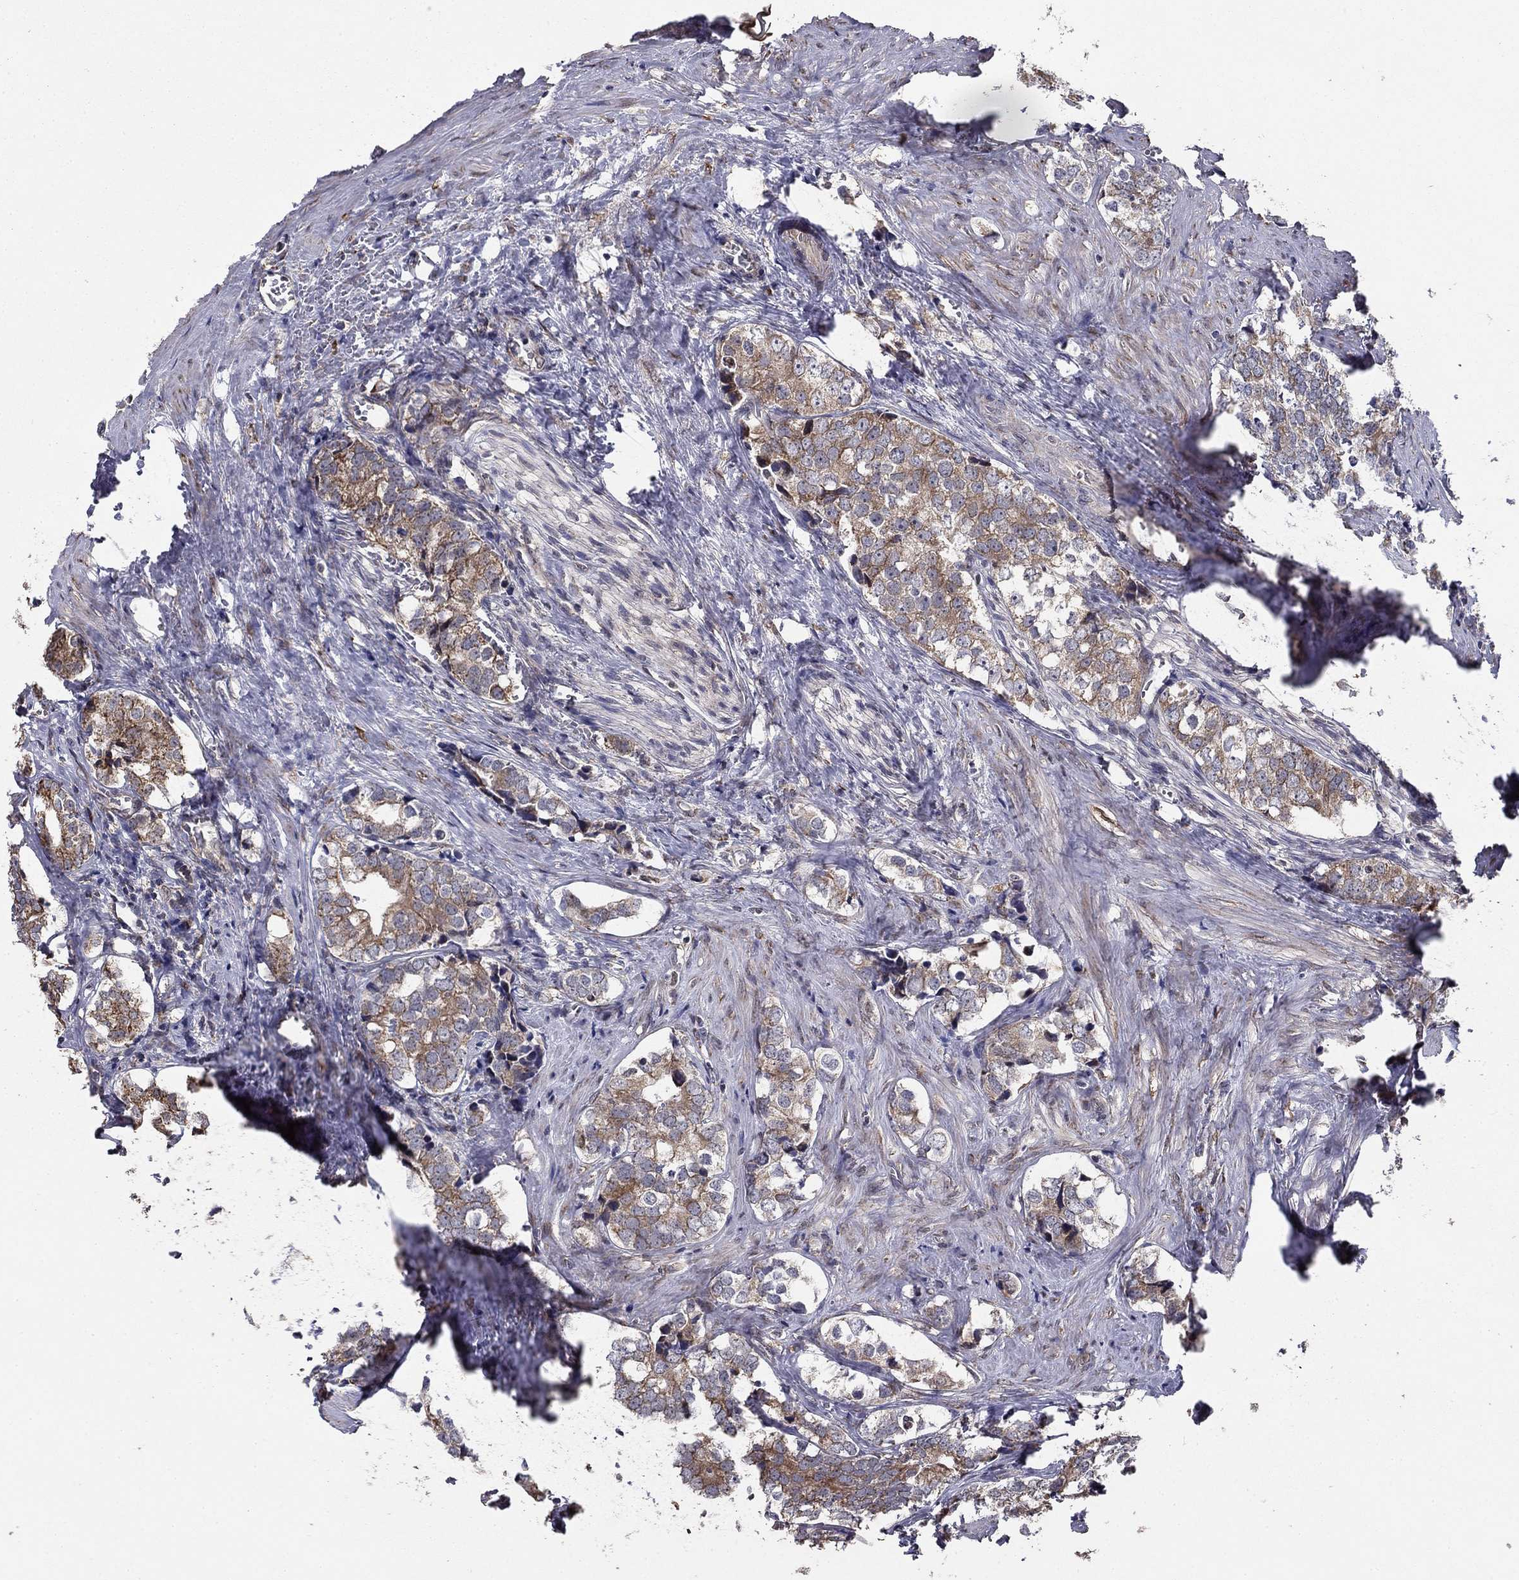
{"staining": {"intensity": "moderate", "quantity": "25%-75%", "location": "cytoplasmic/membranous"}, "tissue": "prostate cancer", "cell_type": "Tumor cells", "image_type": "cancer", "snomed": [{"axis": "morphology", "description": "Adenocarcinoma, NOS"}, {"axis": "topography", "description": "Prostate and seminal vesicle, NOS"}], "caption": "Immunohistochemistry (DAB) staining of prostate cancer (adenocarcinoma) reveals moderate cytoplasmic/membranous protein staining in about 25%-75% of tumor cells. (Brightfield microscopy of DAB IHC at high magnification).", "gene": "NKIRAS1", "patient": {"sex": "male", "age": 63}}